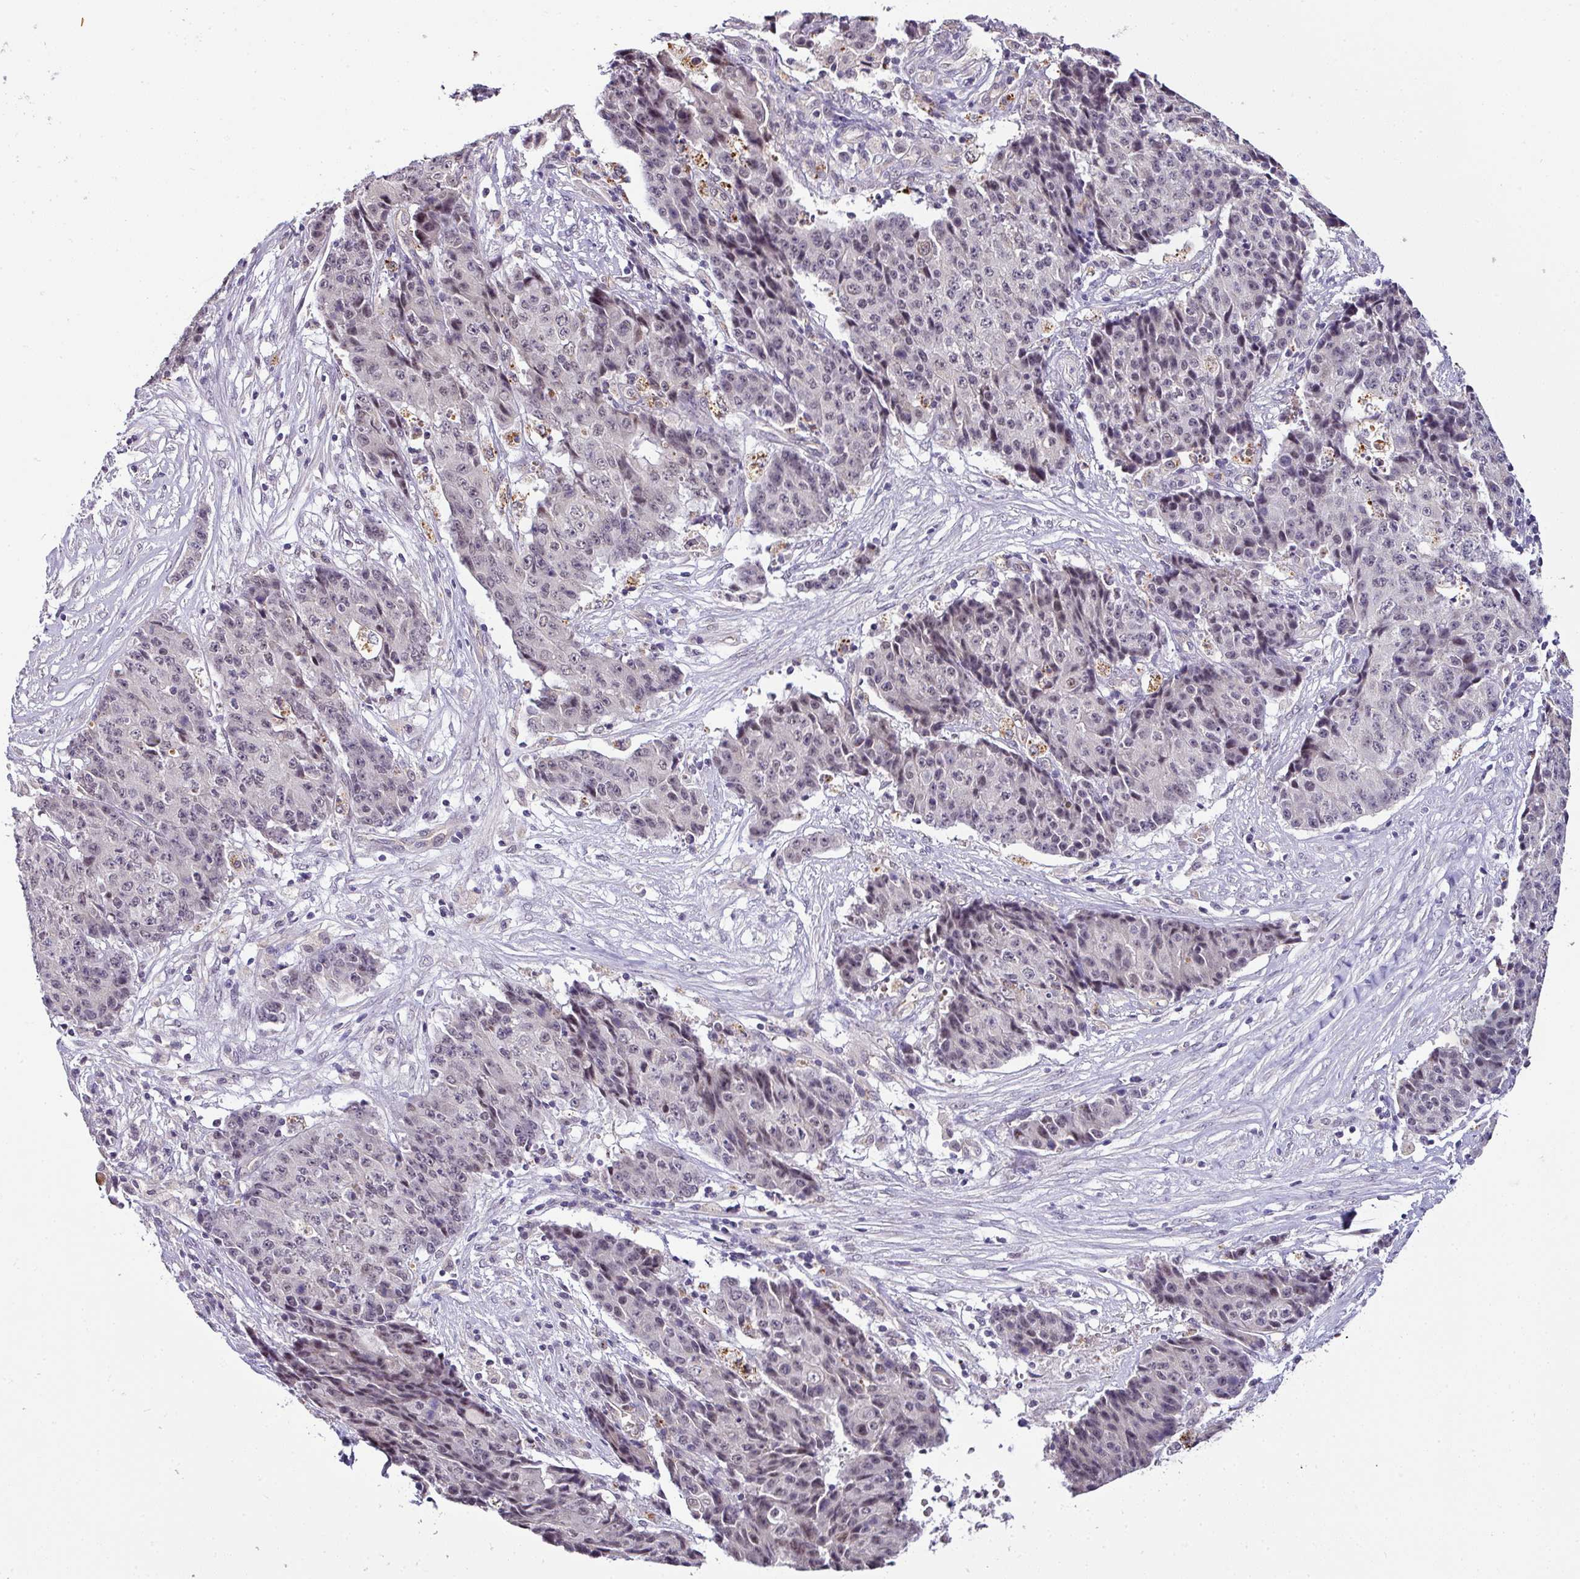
{"staining": {"intensity": "negative", "quantity": "none", "location": "none"}, "tissue": "ovarian cancer", "cell_type": "Tumor cells", "image_type": "cancer", "snomed": [{"axis": "morphology", "description": "Carcinoma, endometroid"}, {"axis": "topography", "description": "Ovary"}], "caption": "Image shows no protein positivity in tumor cells of endometroid carcinoma (ovarian) tissue.", "gene": "NAPSA", "patient": {"sex": "female", "age": 42}}